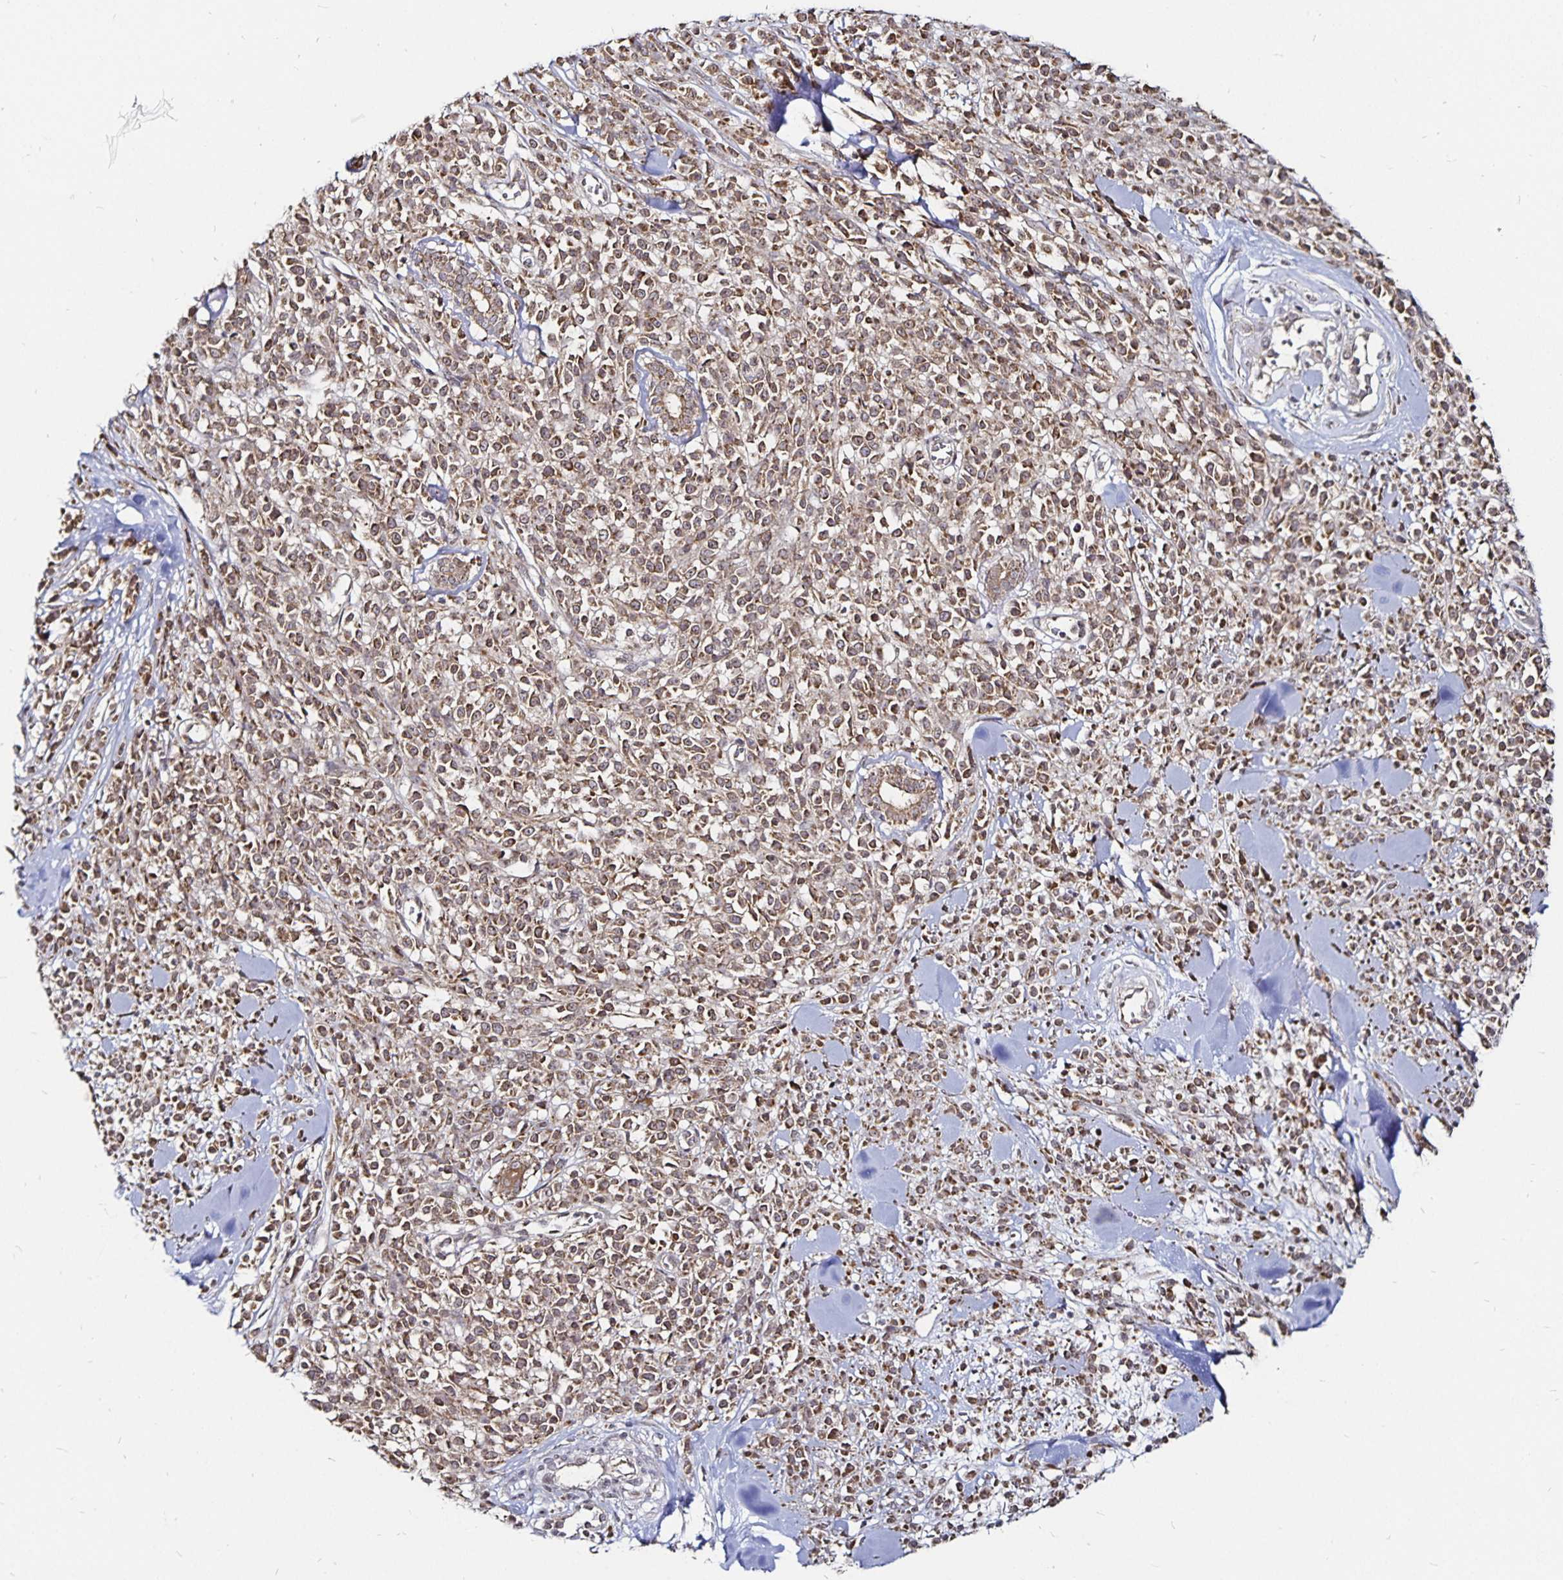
{"staining": {"intensity": "weak", "quantity": ">75%", "location": "cytoplasmic/membranous"}, "tissue": "melanoma", "cell_type": "Tumor cells", "image_type": "cancer", "snomed": [{"axis": "morphology", "description": "Malignant melanoma, NOS"}, {"axis": "topography", "description": "Skin"}, {"axis": "topography", "description": "Skin of trunk"}], "caption": "Immunohistochemical staining of melanoma demonstrates weak cytoplasmic/membranous protein staining in approximately >75% of tumor cells.", "gene": "CYP27A1", "patient": {"sex": "male", "age": 74}}